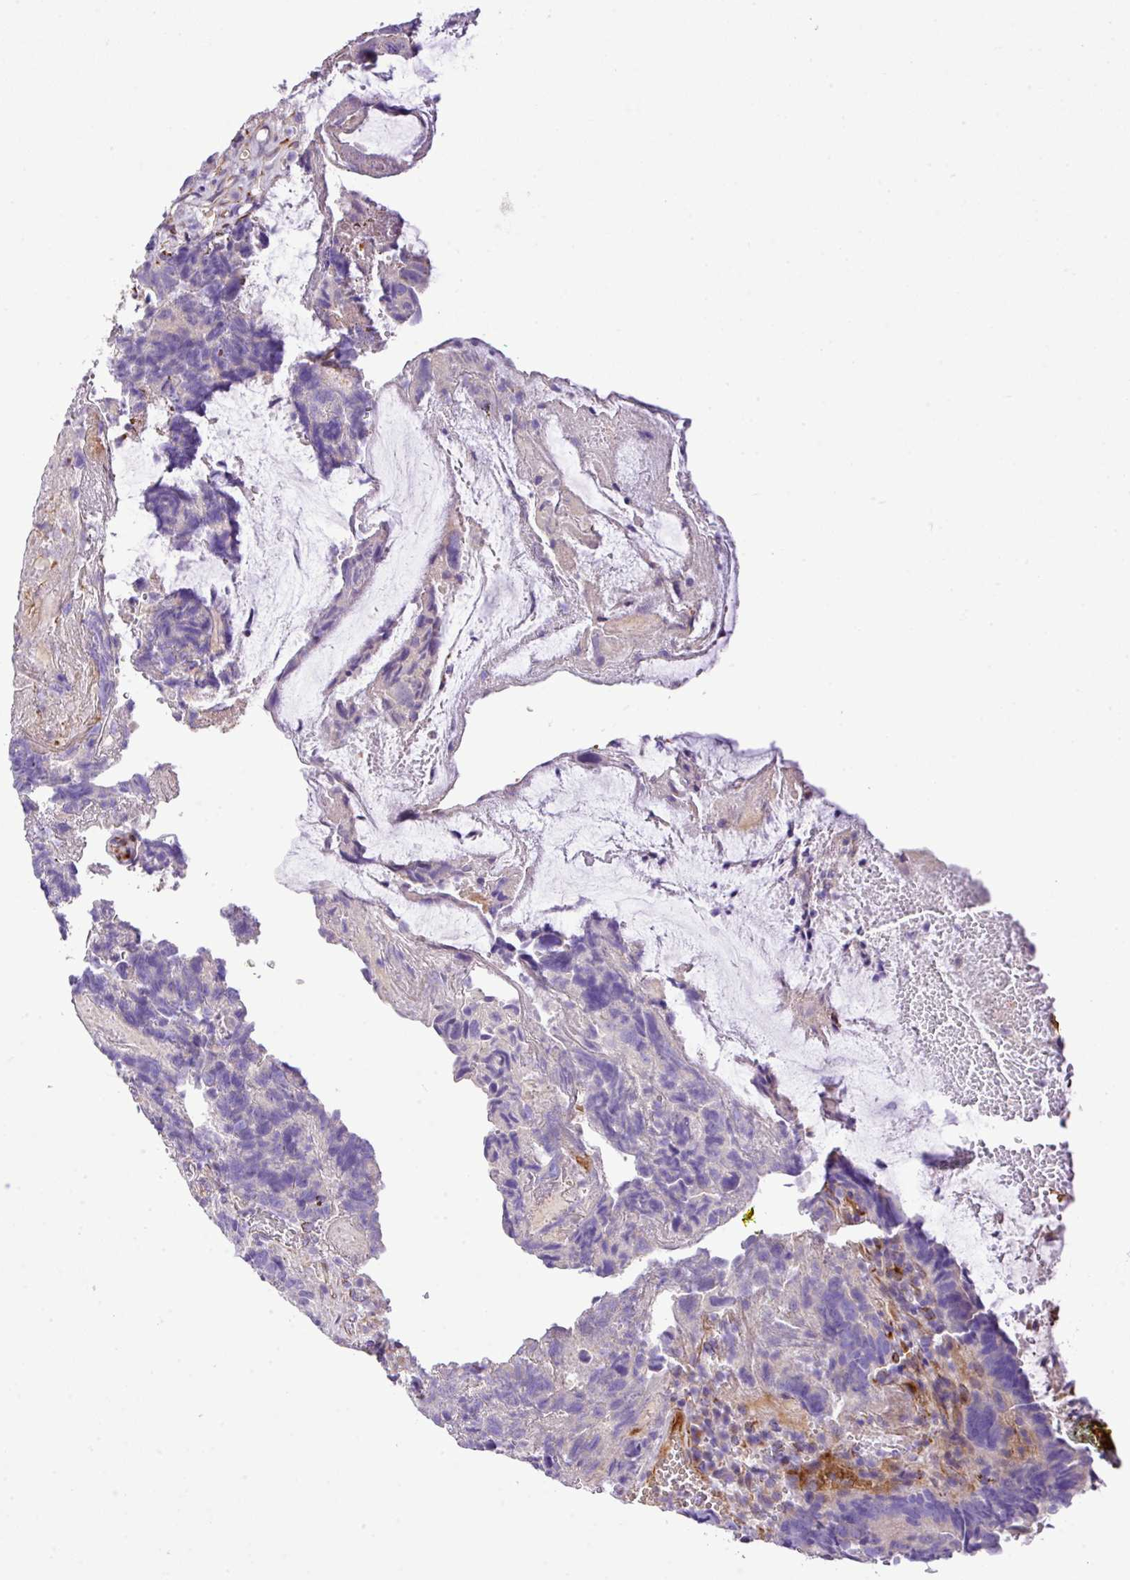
{"staining": {"intensity": "negative", "quantity": "none", "location": "none"}, "tissue": "colorectal cancer", "cell_type": "Tumor cells", "image_type": "cancer", "snomed": [{"axis": "morphology", "description": "Adenocarcinoma, NOS"}, {"axis": "topography", "description": "Colon"}], "caption": "Immunohistochemistry (IHC) of colorectal cancer (adenocarcinoma) exhibits no expression in tumor cells.", "gene": "CTXN2", "patient": {"sex": "female", "age": 67}}